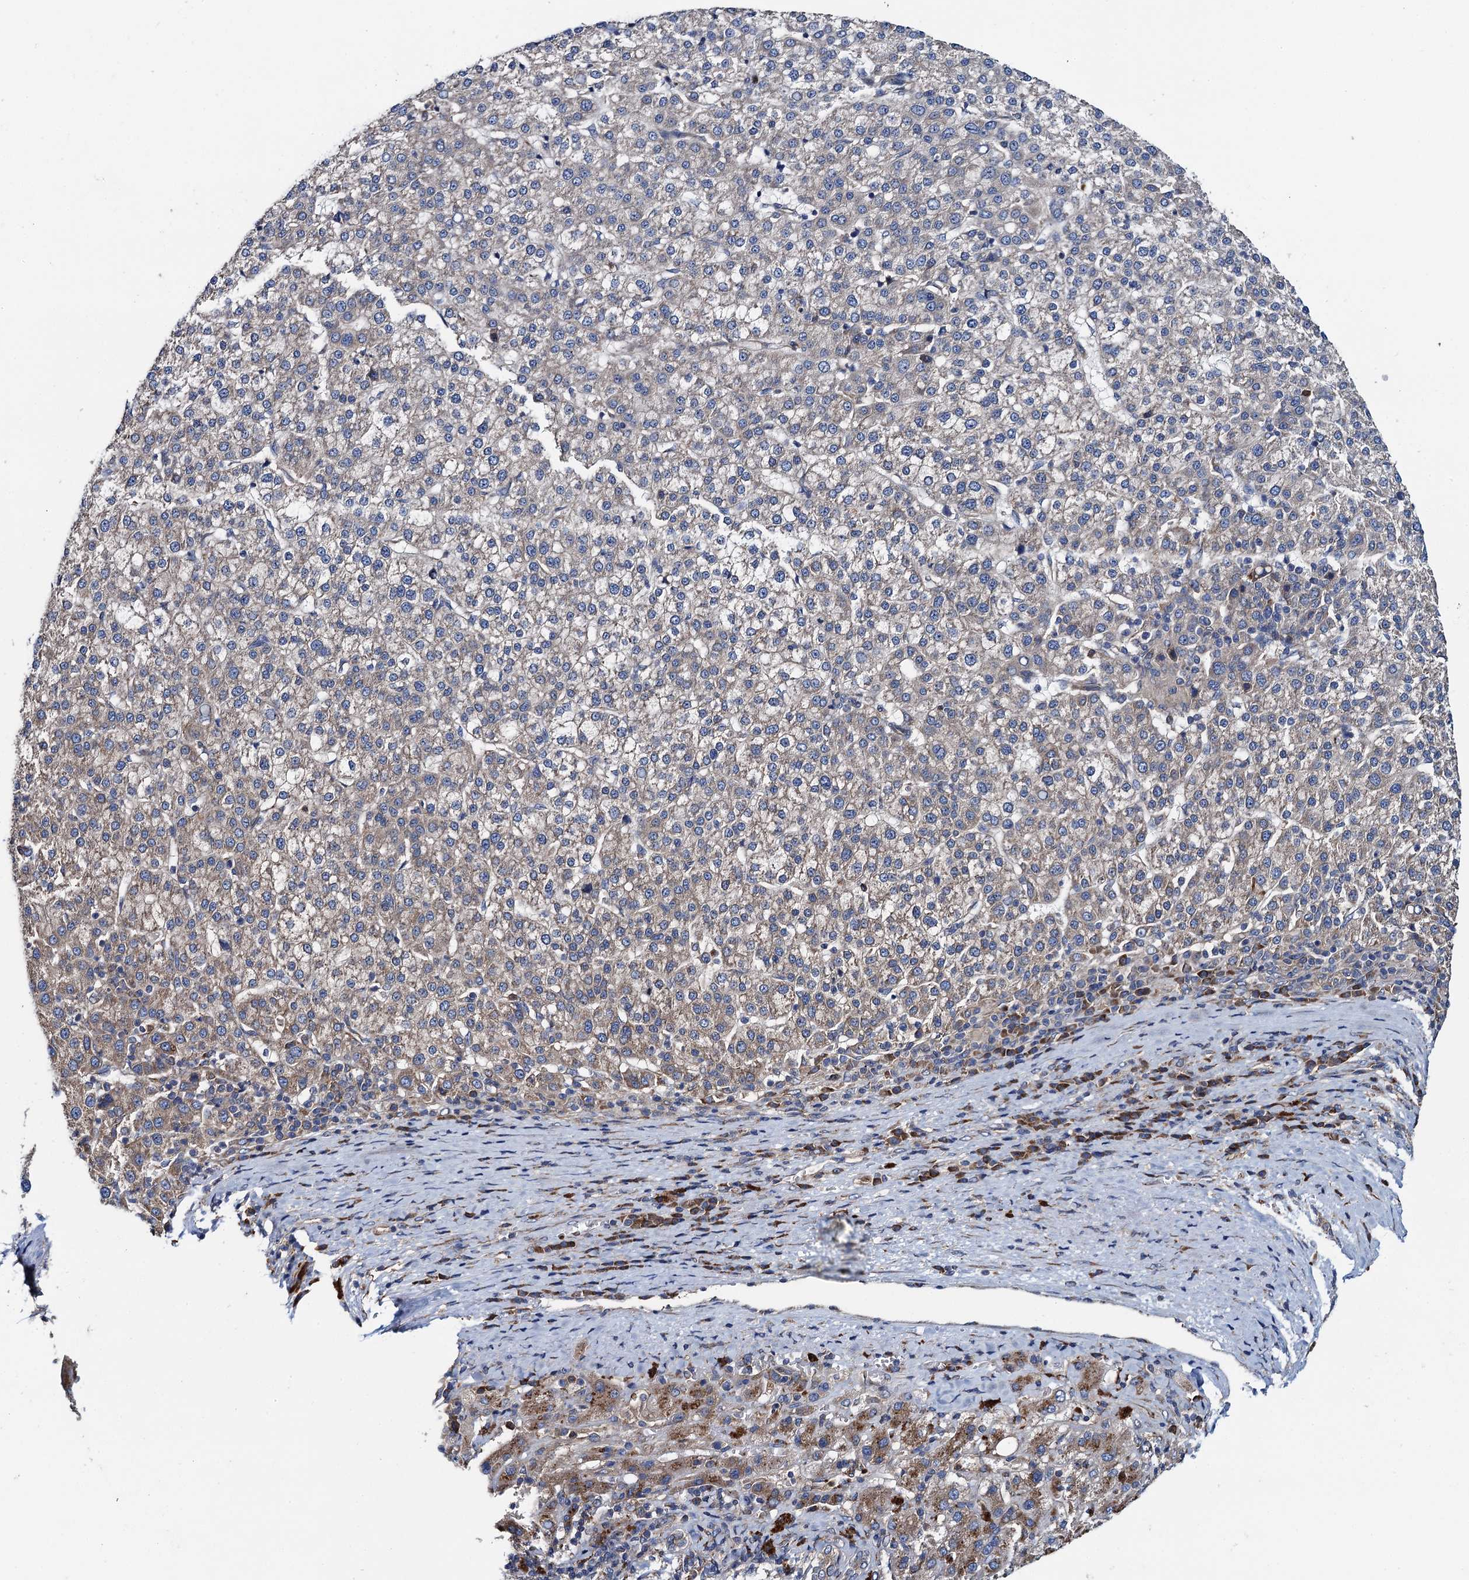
{"staining": {"intensity": "weak", "quantity": "25%-75%", "location": "cytoplasmic/membranous"}, "tissue": "liver cancer", "cell_type": "Tumor cells", "image_type": "cancer", "snomed": [{"axis": "morphology", "description": "Carcinoma, Hepatocellular, NOS"}, {"axis": "topography", "description": "Liver"}], "caption": "Immunohistochemical staining of hepatocellular carcinoma (liver) shows low levels of weak cytoplasmic/membranous staining in about 25%-75% of tumor cells.", "gene": "ADCY9", "patient": {"sex": "female", "age": 58}}